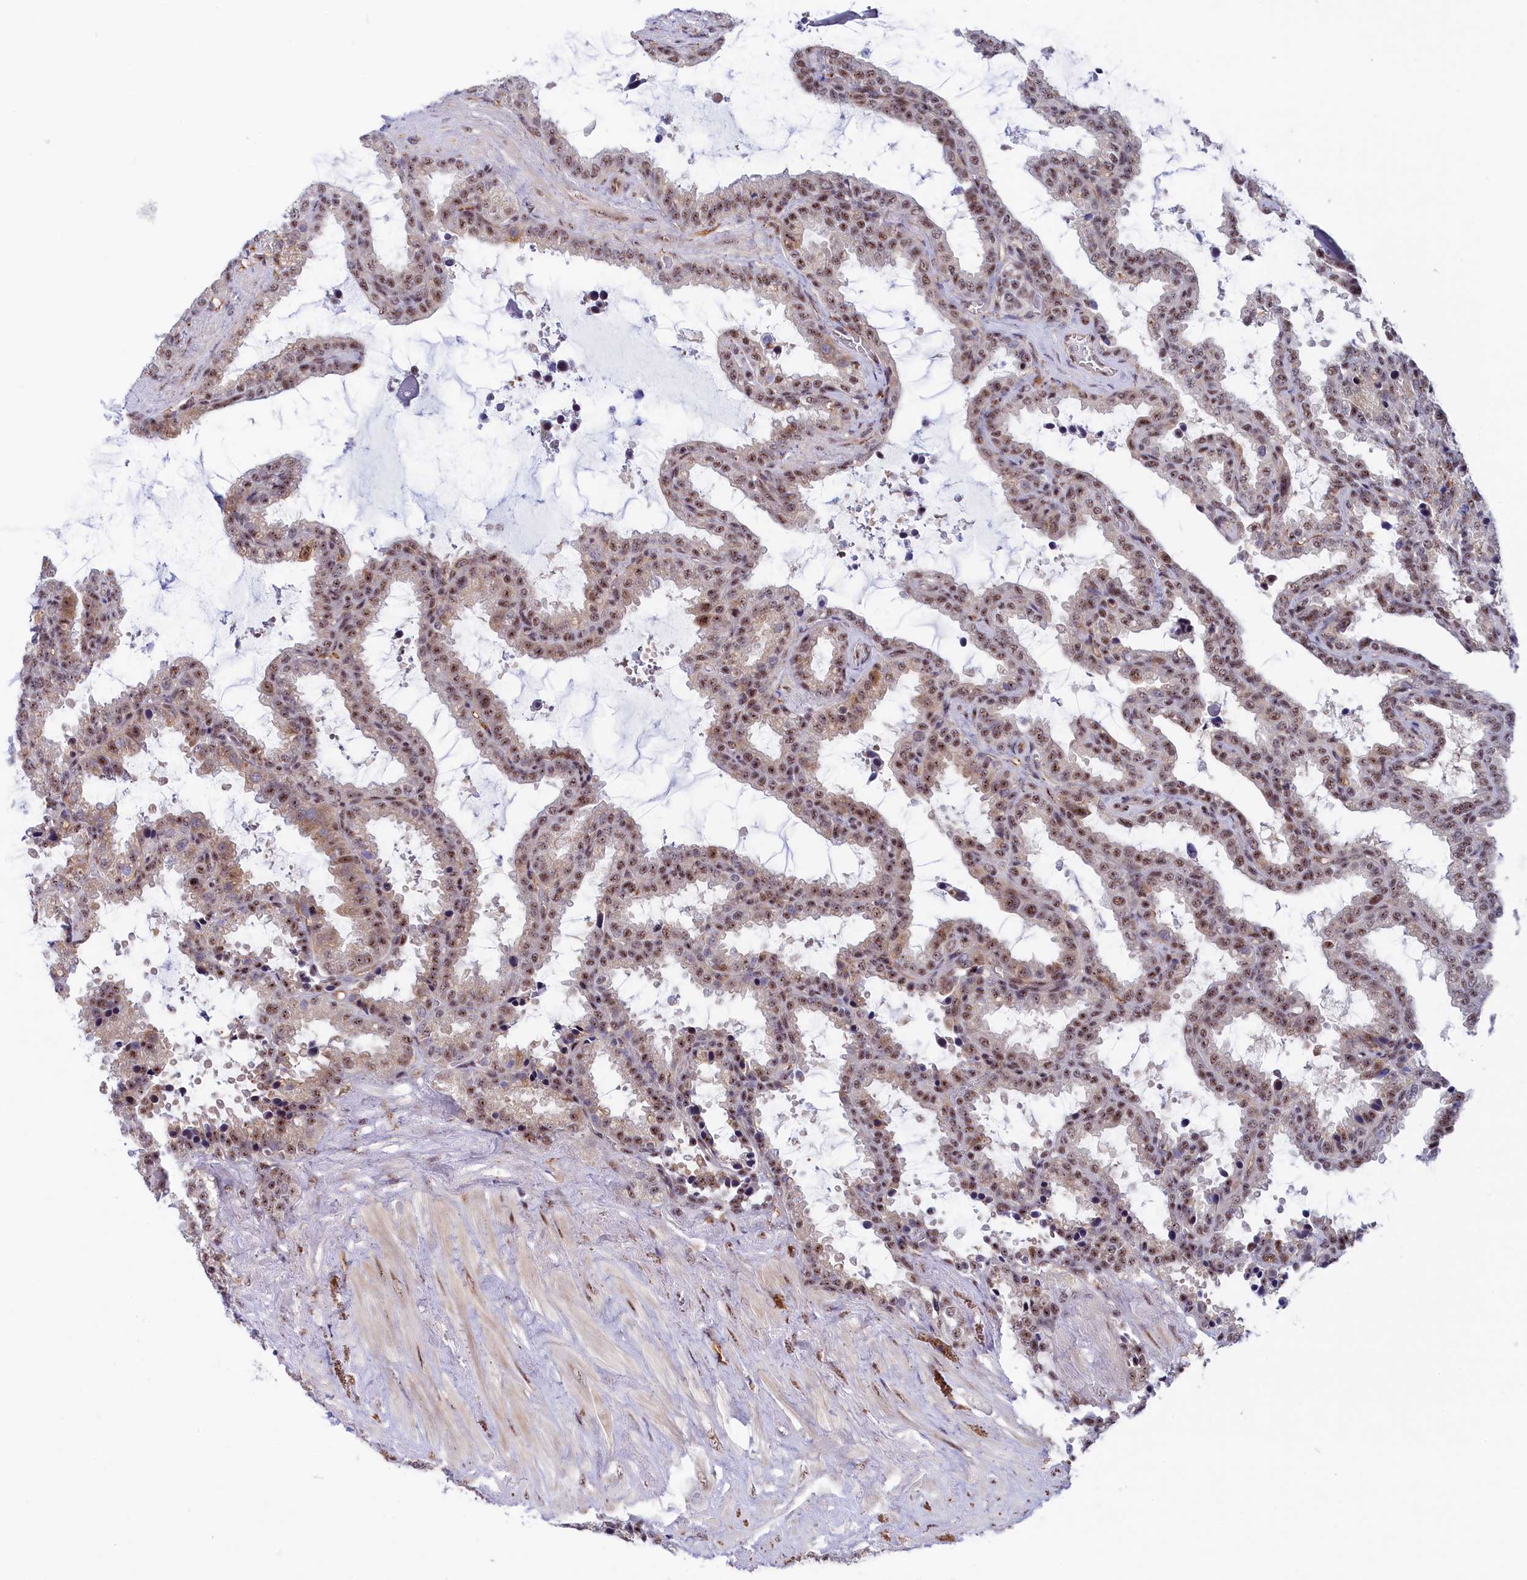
{"staining": {"intensity": "moderate", "quantity": ">75%", "location": "nuclear"}, "tissue": "seminal vesicle", "cell_type": "Glandular cells", "image_type": "normal", "snomed": [{"axis": "morphology", "description": "Normal tissue, NOS"}, {"axis": "topography", "description": "Seminal veicle"}], "caption": "High-magnification brightfield microscopy of benign seminal vesicle stained with DAB (3,3'-diaminobenzidine) (brown) and counterstained with hematoxylin (blue). glandular cells exhibit moderate nuclear positivity is appreciated in approximately>75% of cells.", "gene": "TAB1", "patient": {"sex": "male", "age": 46}}